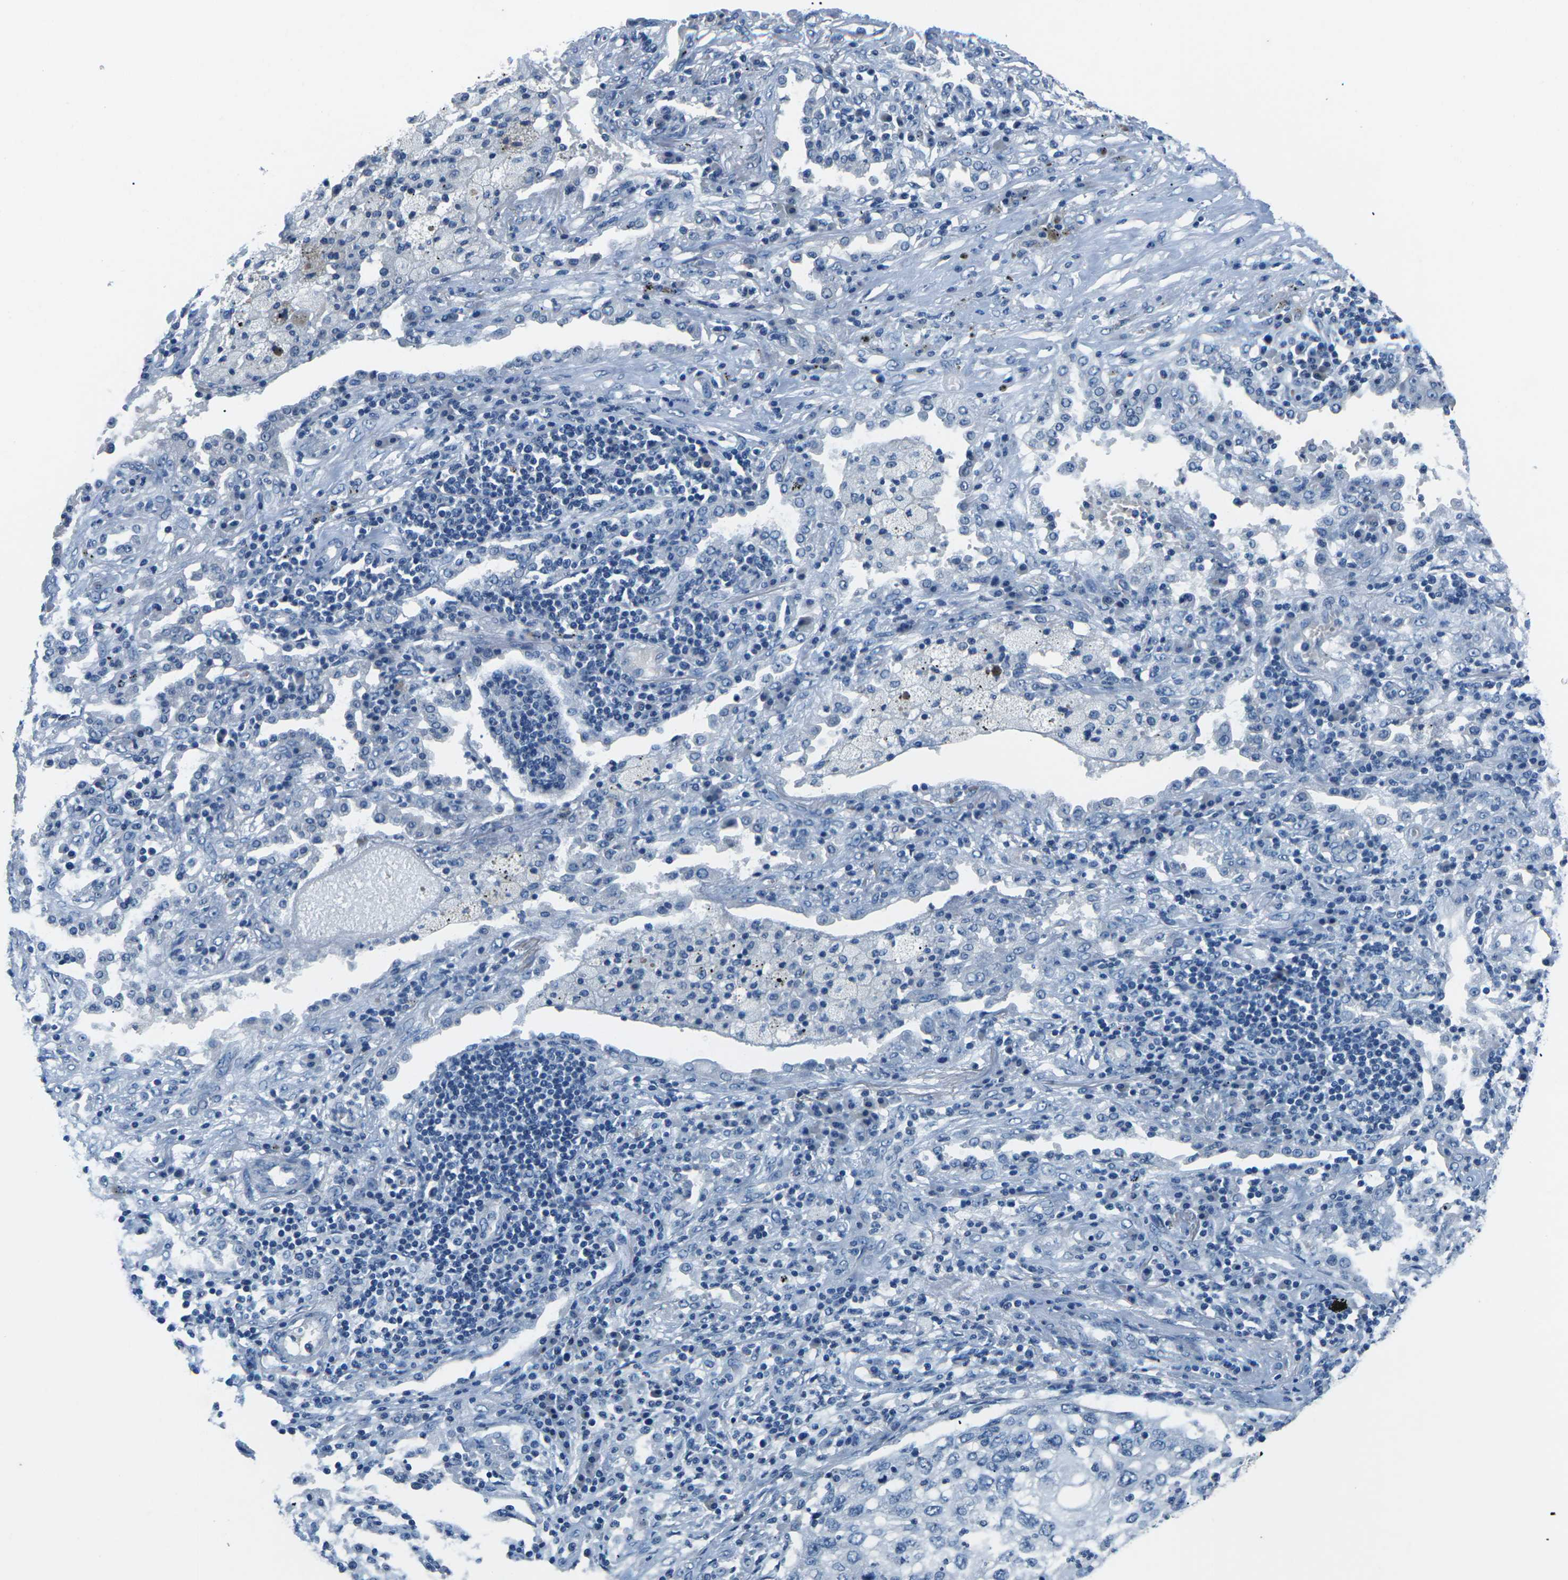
{"staining": {"intensity": "negative", "quantity": "none", "location": "none"}, "tissue": "lung cancer", "cell_type": "Tumor cells", "image_type": "cancer", "snomed": [{"axis": "morphology", "description": "Squamous cell carcinoma, NOS"}, {"axis": "topography", "description": "Lung"}], "caption": "Image shows no significant protein expression in tumor cells of lung cancer (squamous cell carcinoma).", "gene": "UMOD", "patient": {"sex": "female", "age": 63}}